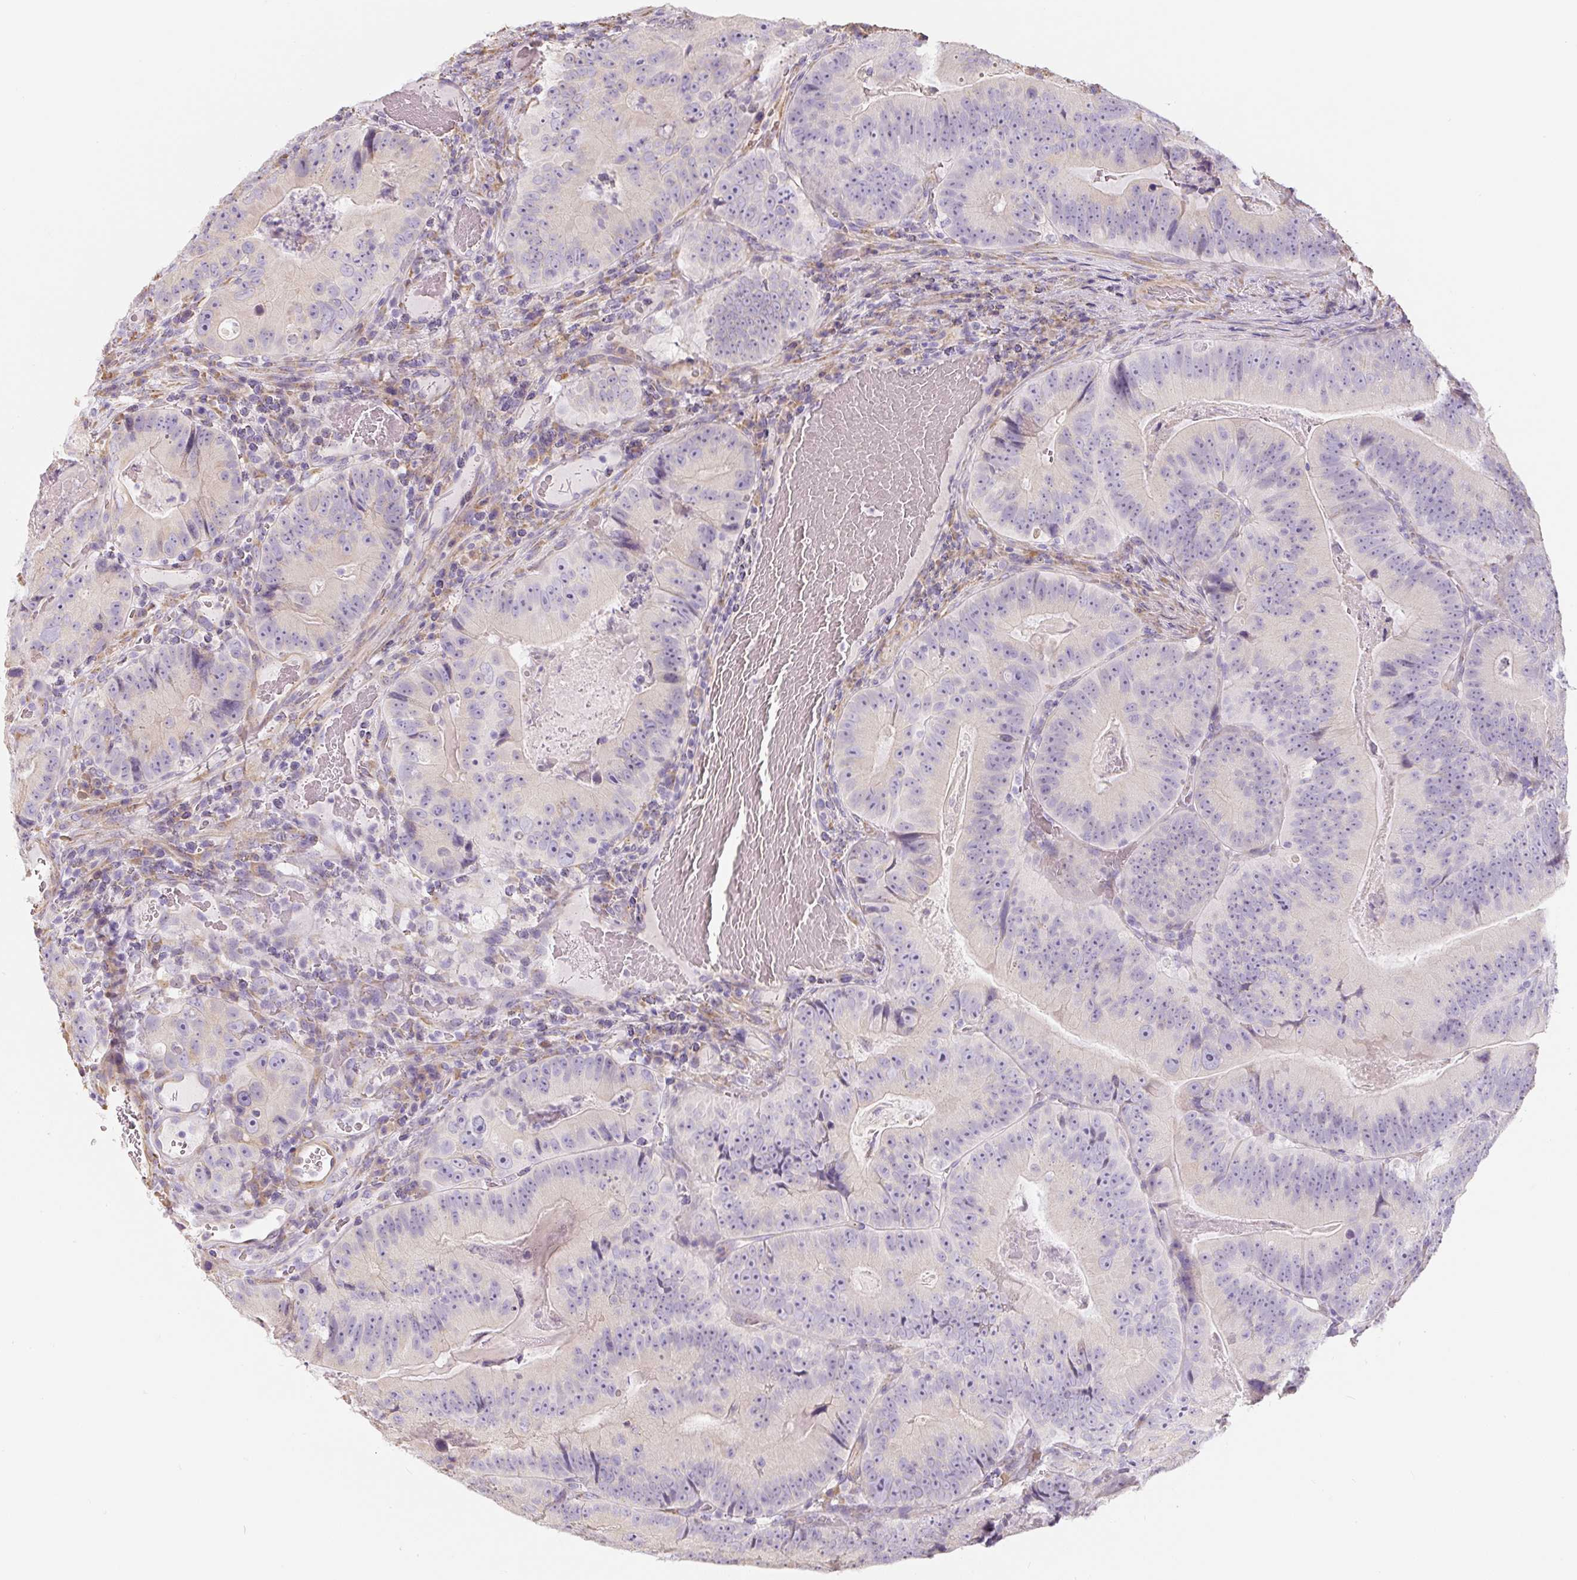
{"staining": {"intensity": "negative", "quantity": "none", "location": "none"}, "tissue": "colorectal cancer", "cell_type": "Tumor cells", "image_type": "cancer", "snomed": [{"axis": "morphology", "description": "Adenocarcinoma, NOS"}, {"axis": "topography", "description": "Colon"}], "caption": "DAB immunohistochemical staining of human colorectal cancer reveals no significant staining in tumor cells.", "gene": "PWWP3B", "patient": {"sex": "female", "age": 86}}